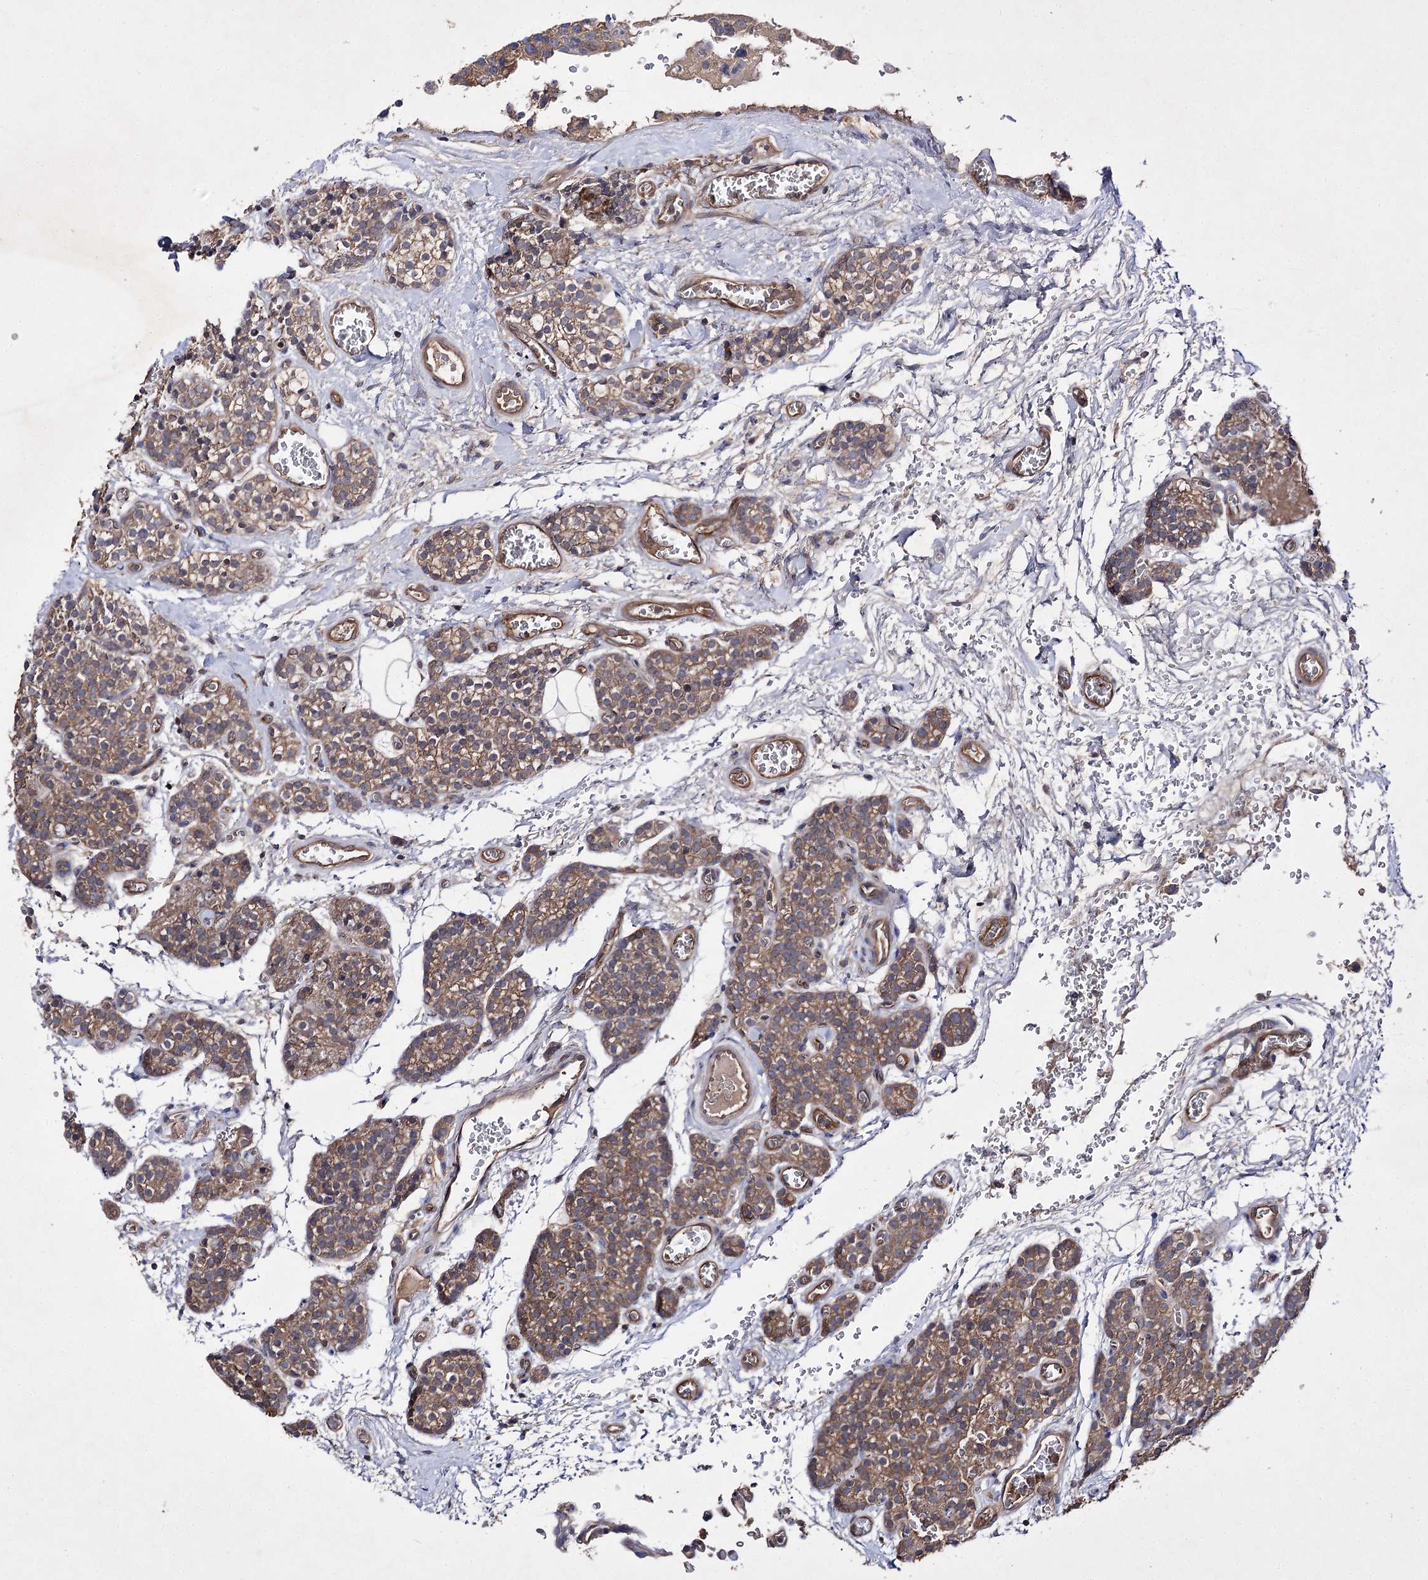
{"staining": {"intensity": "moderate", "quantity": ">75%", "location": "cytoplasmic/membranous"}, "tissue": "parathyroid gland", "cell_type": "Glandular cells", "image_type": "normal", "snomed": [{"axis": "morphology", "description": "Normal tissue, NOS"}, {"axis": "topography", "description": "Parathyroid gland"}], "caption": "Immunohistochemistry (IHC) staining of unremarkable parathyroid gland, which displays medium levels of moderate cytoplasmic/membranous staining in approximately >75% of glandular cells indicating moderate cytoplasmic/membranous protein expression. The staining was performed using DAB (brown) for protein detection and nuclei were counterstained in hematoxylin (blue).", "gene": "BCR", "patient": {"sex": "female", "age": 64}}